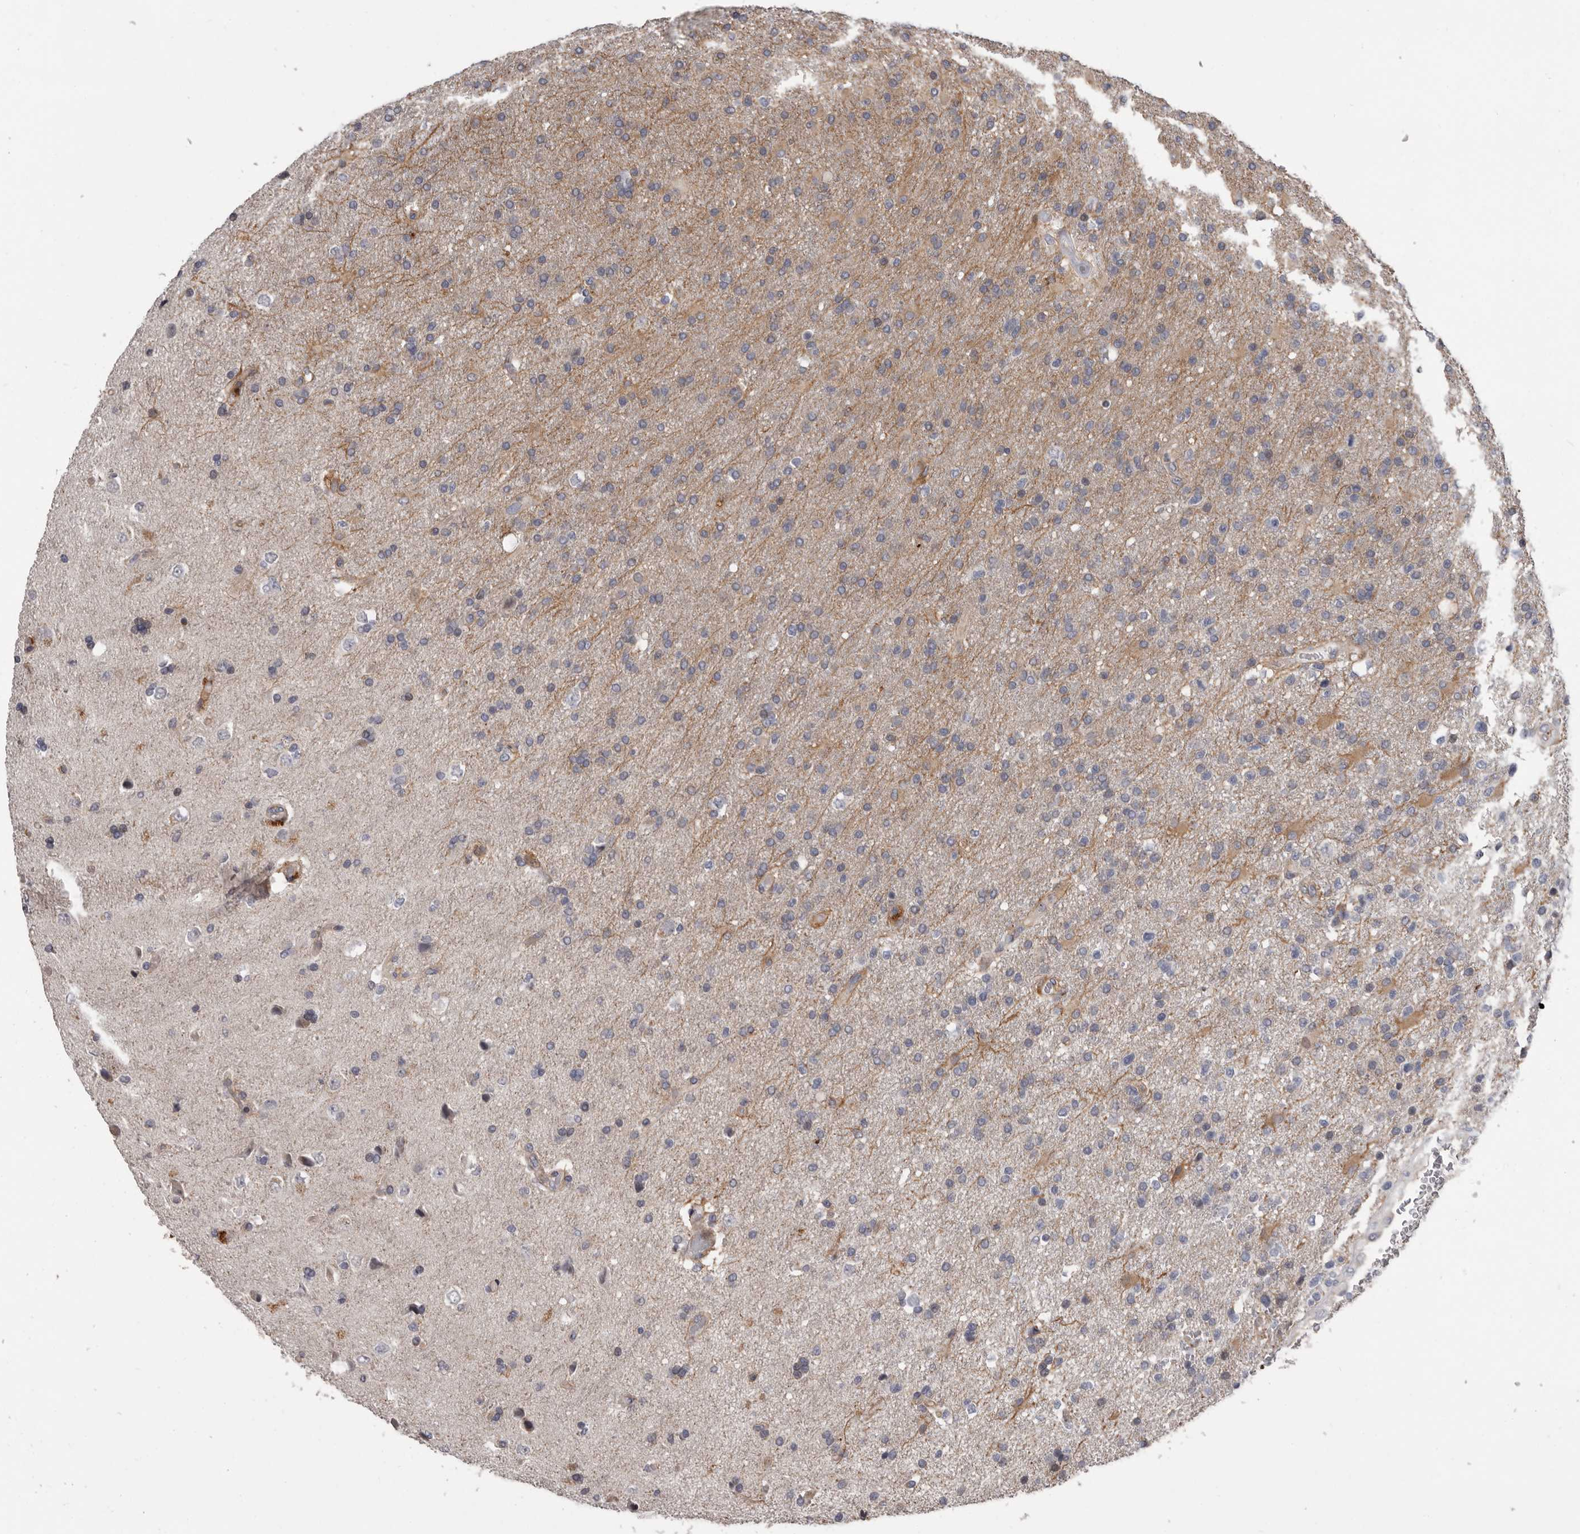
{"staining": {"intensity": "negative", "quantity": "none", "location": "none"}, "tissue": "glioma", "cell_type": "Tumor cells", "image_type": "cancer", "snomed": [{"axis": "morphology", "description": "Glioma, malignant, High grade"}, {"axis": "topography", "description": "Brain"}], "caption": "Tumor cells show no significant protein expression in malignant glioma (high-grade).", "gene": "FGFR4", "patient": {"sex": "male", "age": 72}}